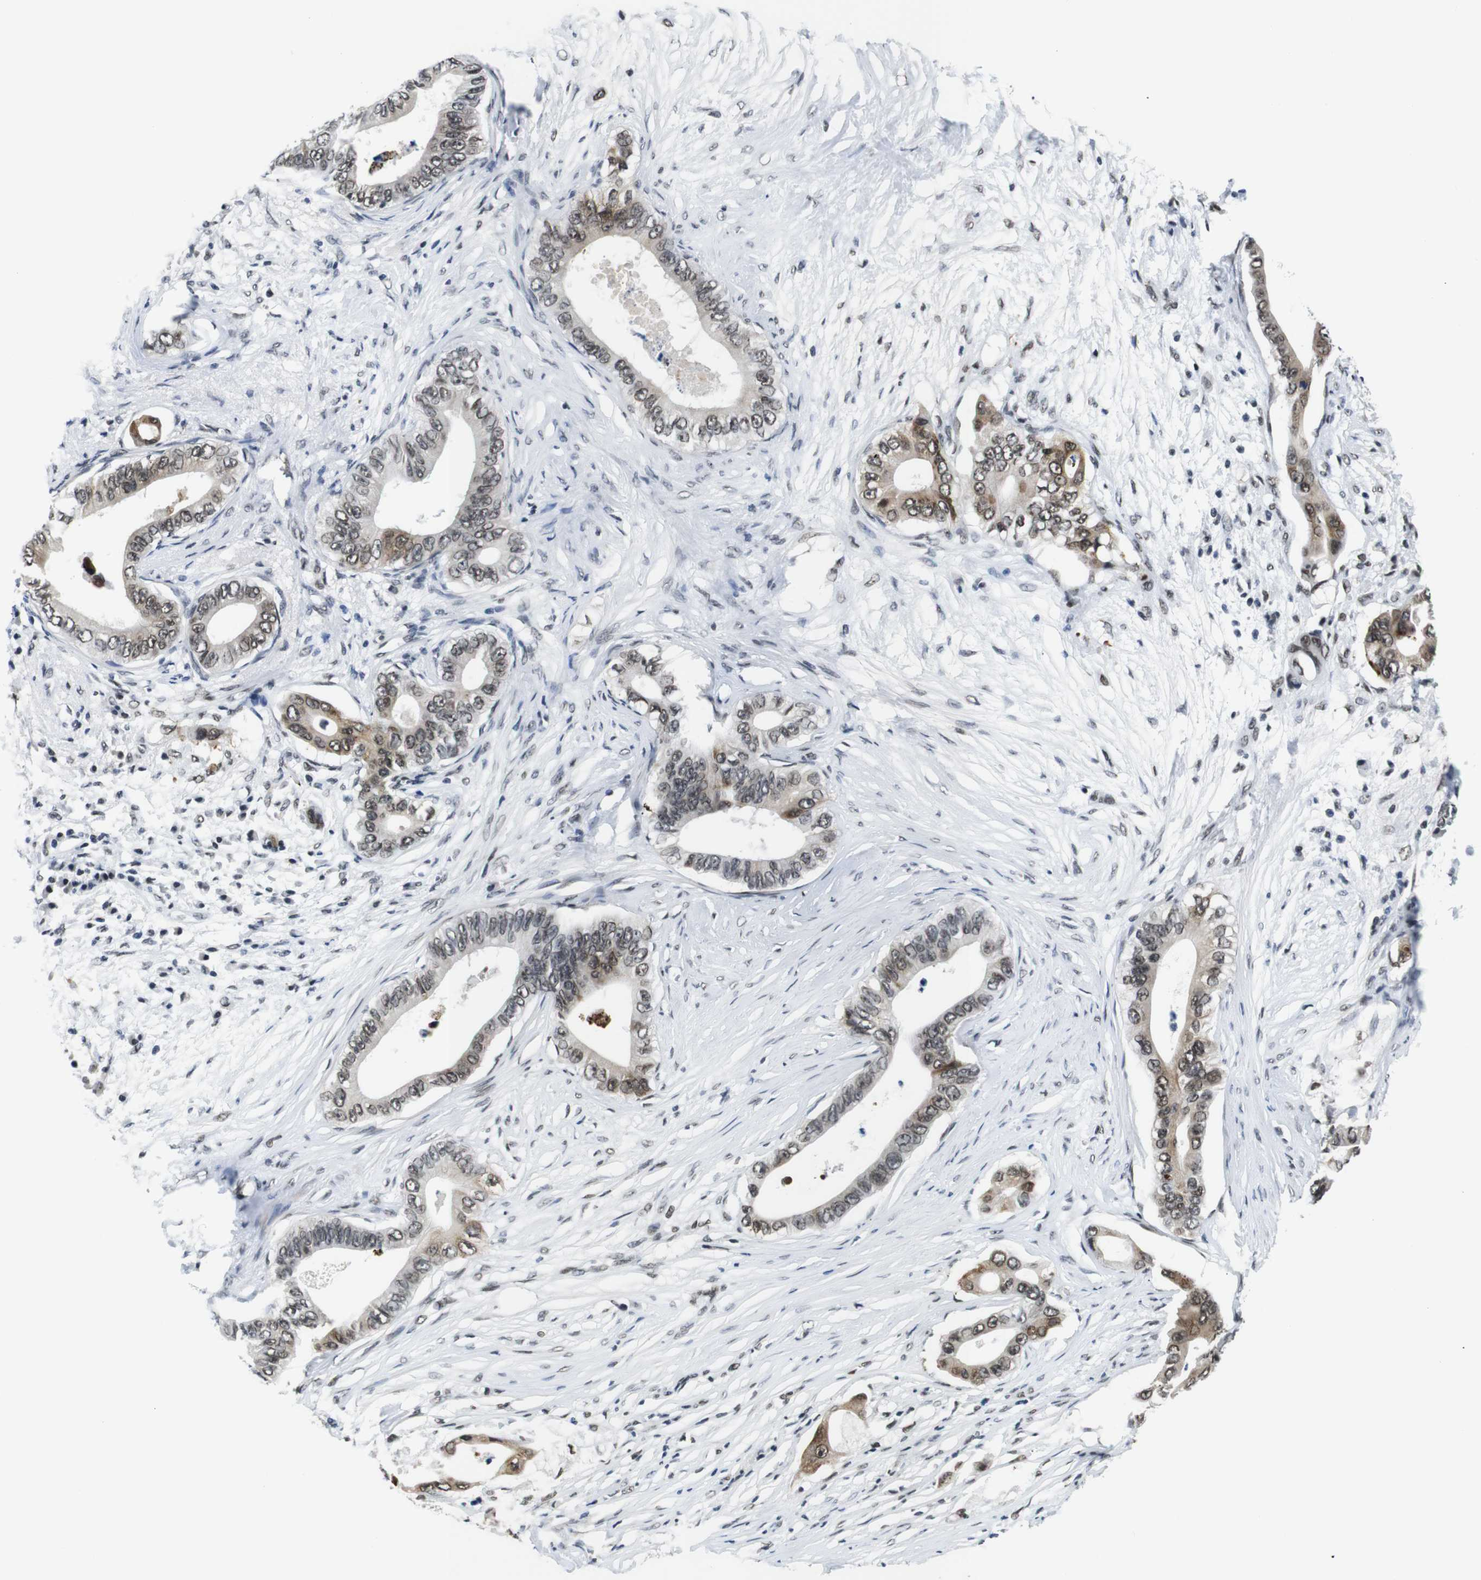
{"staining": {"intensity": "weak", "quantity": ">75%", "location": "cytoplasmic/membranous,nuclear"}, "tissue": "pancreatic cancer", "cell_type": "Tumor cells", "image_type": "cancer", "snomed": [{"axis": "morphology", "description": "Adenocarcinoma, NOS"}, {"axis": "topography", "description": "Pancreas"}], "caption": "Immunohistochemical staining of human pancreatic cancer (adenocarcinoma) exhibits weak cytoplasmic/membranous and nuclear protein positivity in about >75% of tumor cells. The staining was performed using DAB (3,3'-diaminobenzidine) to visualize the protein expression in brown, while the nuclei were stained in blue with hematoxylin (Magnification: 20x).", "gene": "ILDR2", "patient": {"sex": "male", "age": 77}}